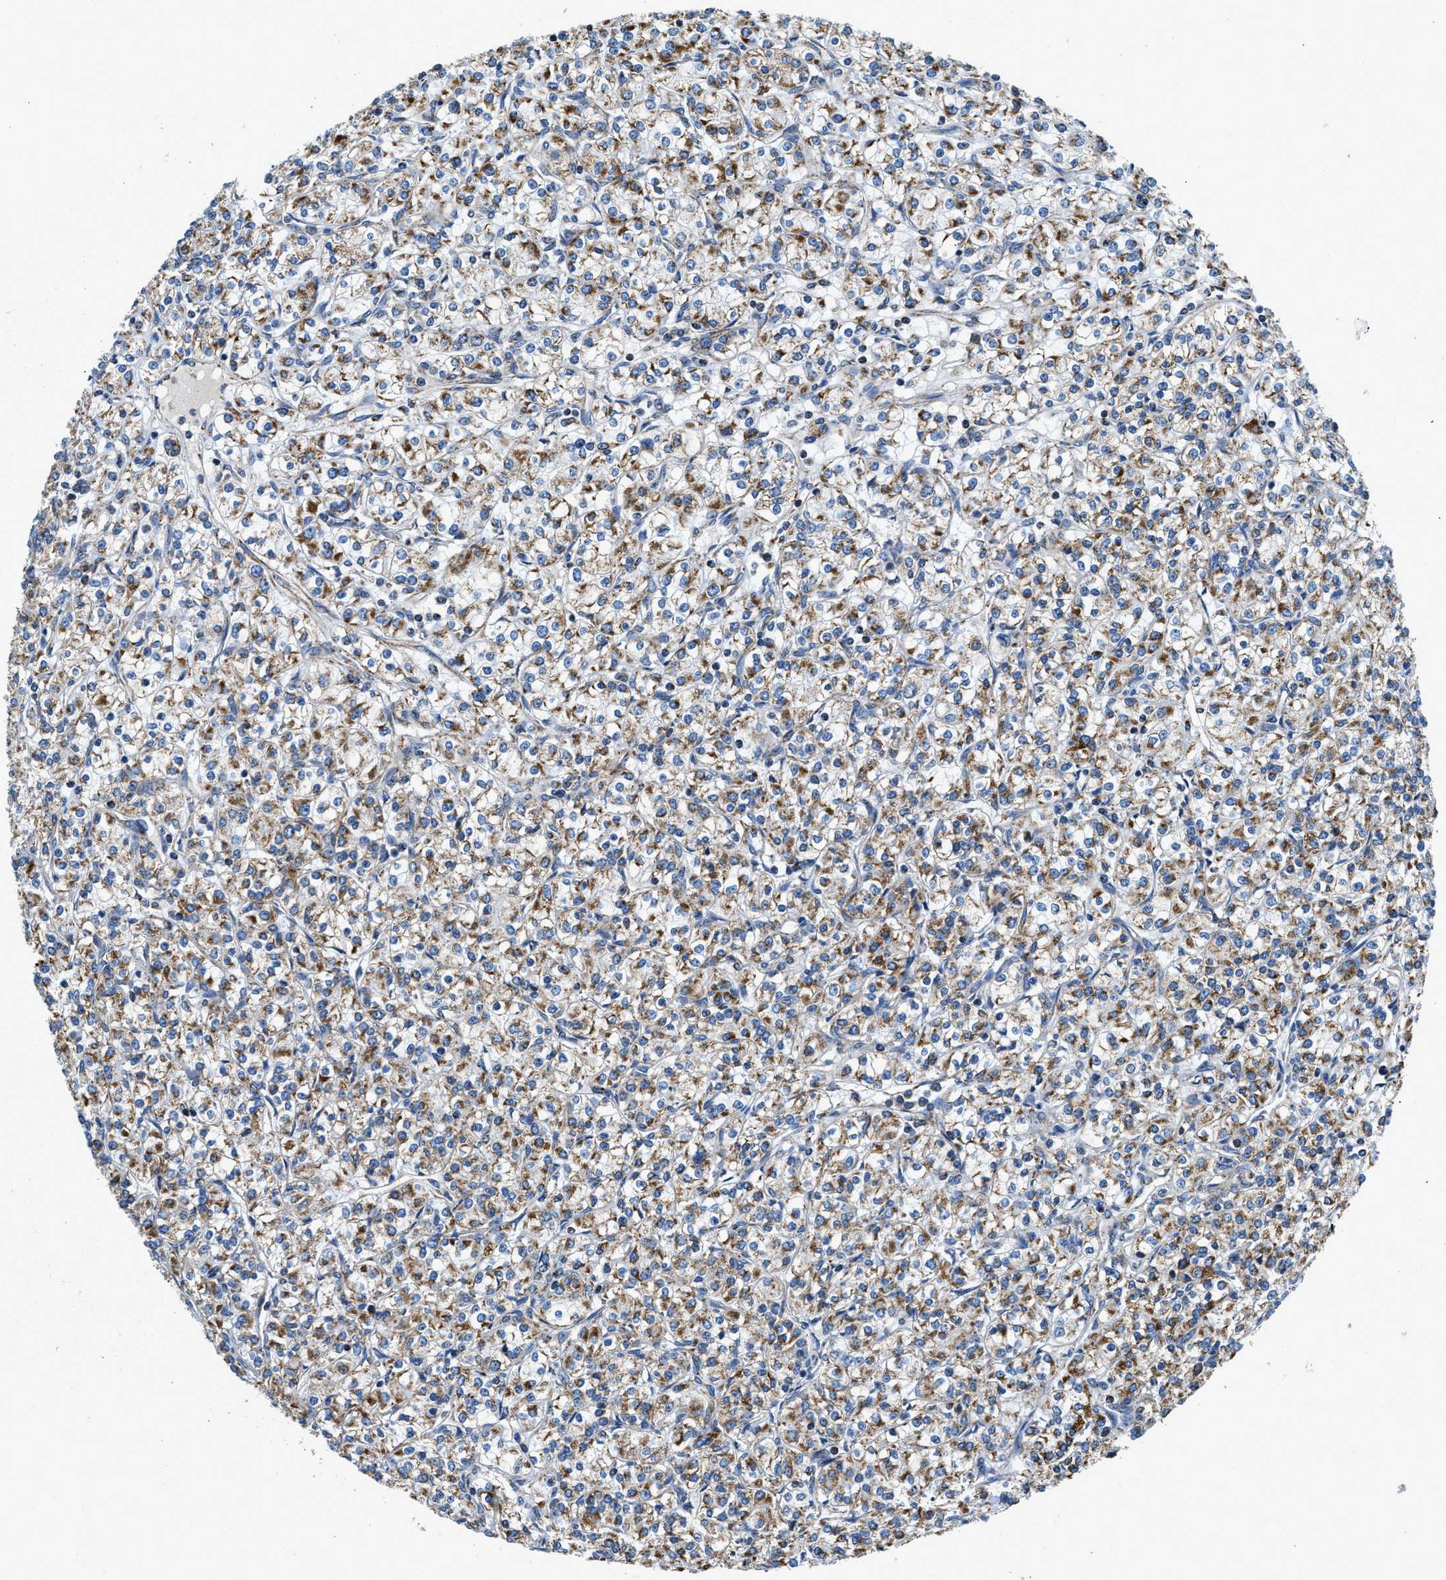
{"staining": {"intensity": "moderate", "quantity": "25%-75%", "location": "cytoplasmic/membranous"}, "tissue": "renal cancer", "cell_type": "Tumor cells", "image_type": "cancer", "snomed": [{"axis": "morphology", "description": "Adenocarcinoma, NOS"}, {"axis": "topography", "description": "Kidney"}], "caption": "Adenocarcinoma (renal) stained for a protein shows moderate cytoplasmic/membranous positivity in tumor cells.", "gene": "STK33", "patient": {"sex": "male", "age": 77}}